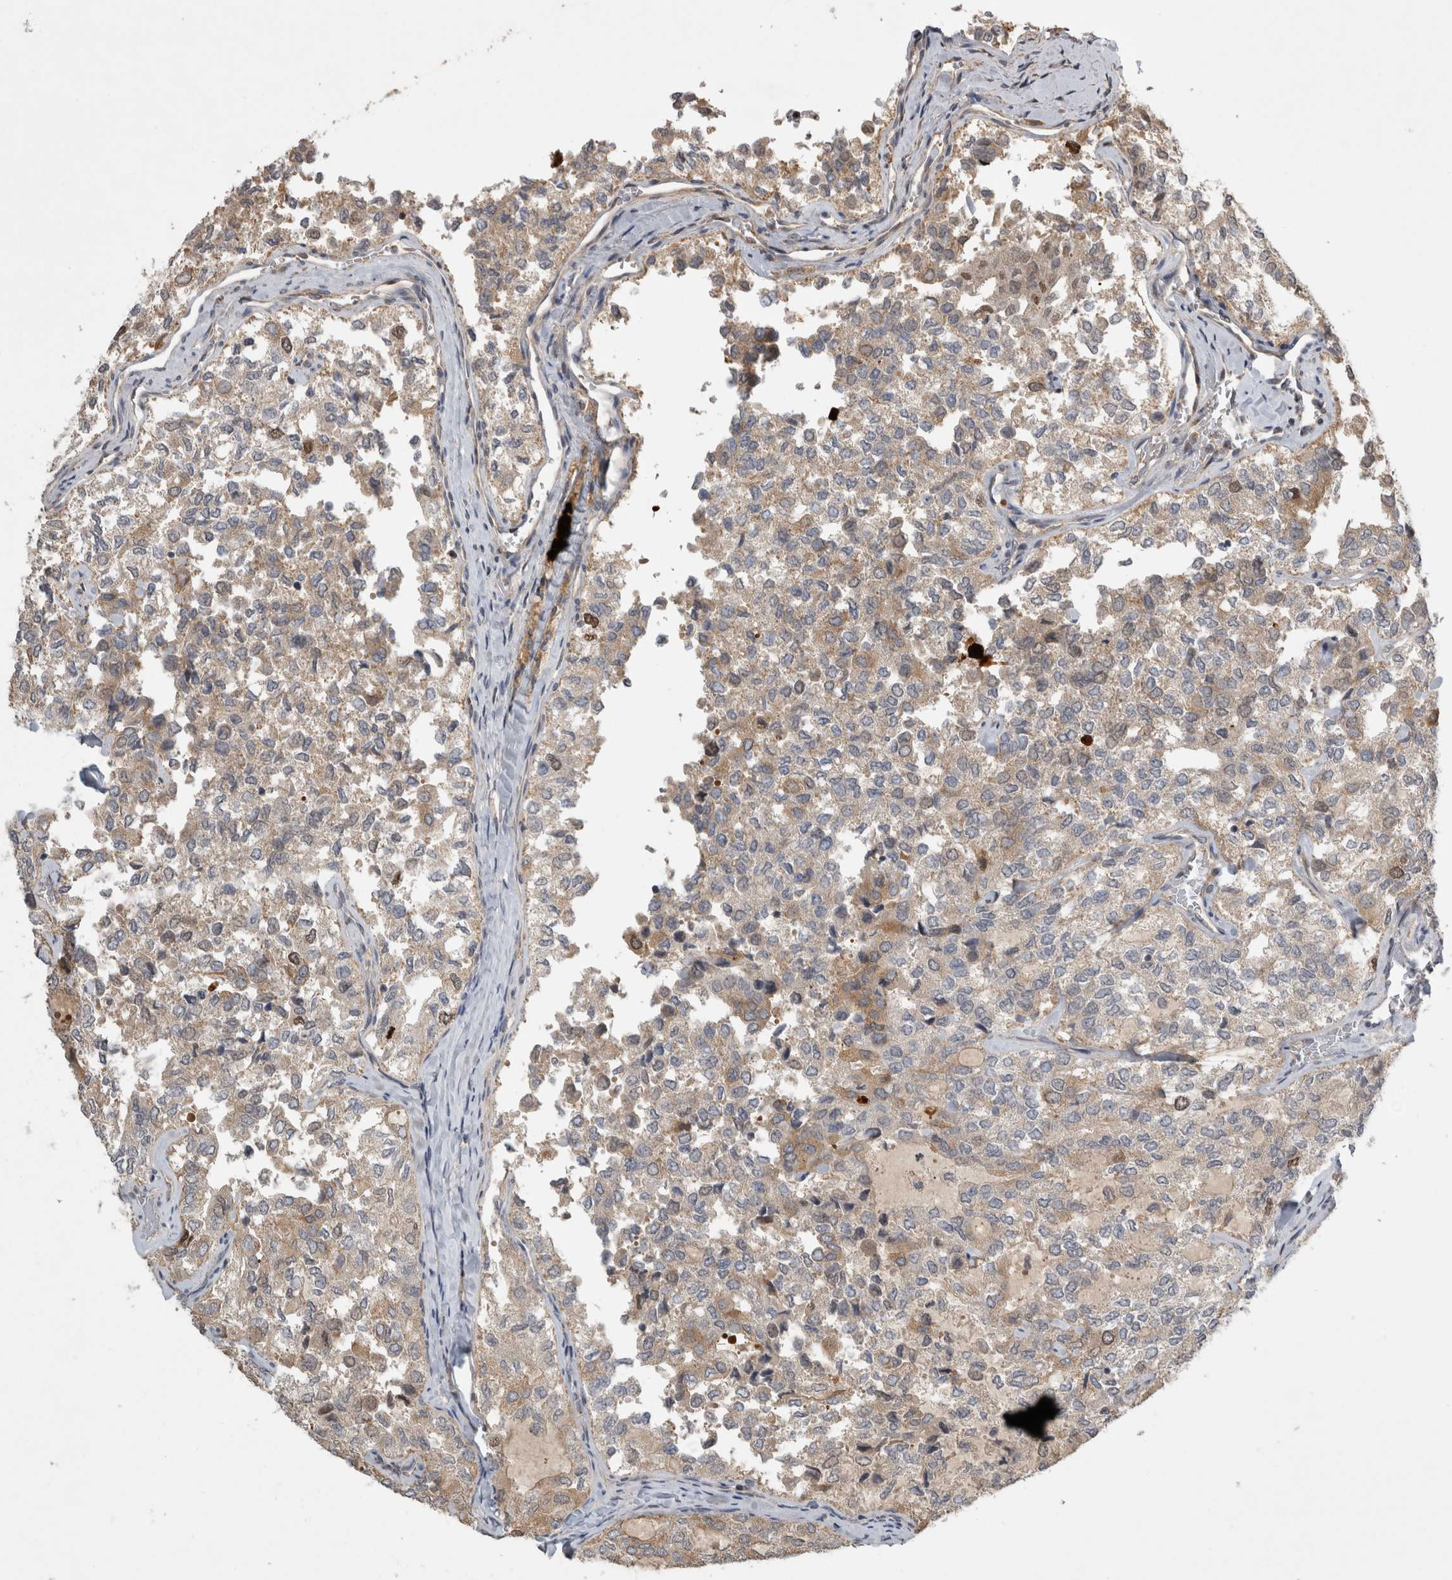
{"staining": {"intensity": "moderate", "quantity": "25%-75%", "location": "cytoplasmic/membranous"}, "tissue": "thyroid cancer", "cell_type": "Tumor cells", "image_type": "cancer", "snomed": [{"axis": "morphology", "description": "Follicular adenoma carcinoma, NOS"}, {"axis": "topography", "description": "Thyroid gland"}], "caption": "Moderate cytoplasmic/membranous protein positivity is seen in about 25%-75% of tumor cells in follicular adenoma carcinoma (thyroid).", "gene": "TRMT61B", "patient": {"sex": "male", "age": 75}}